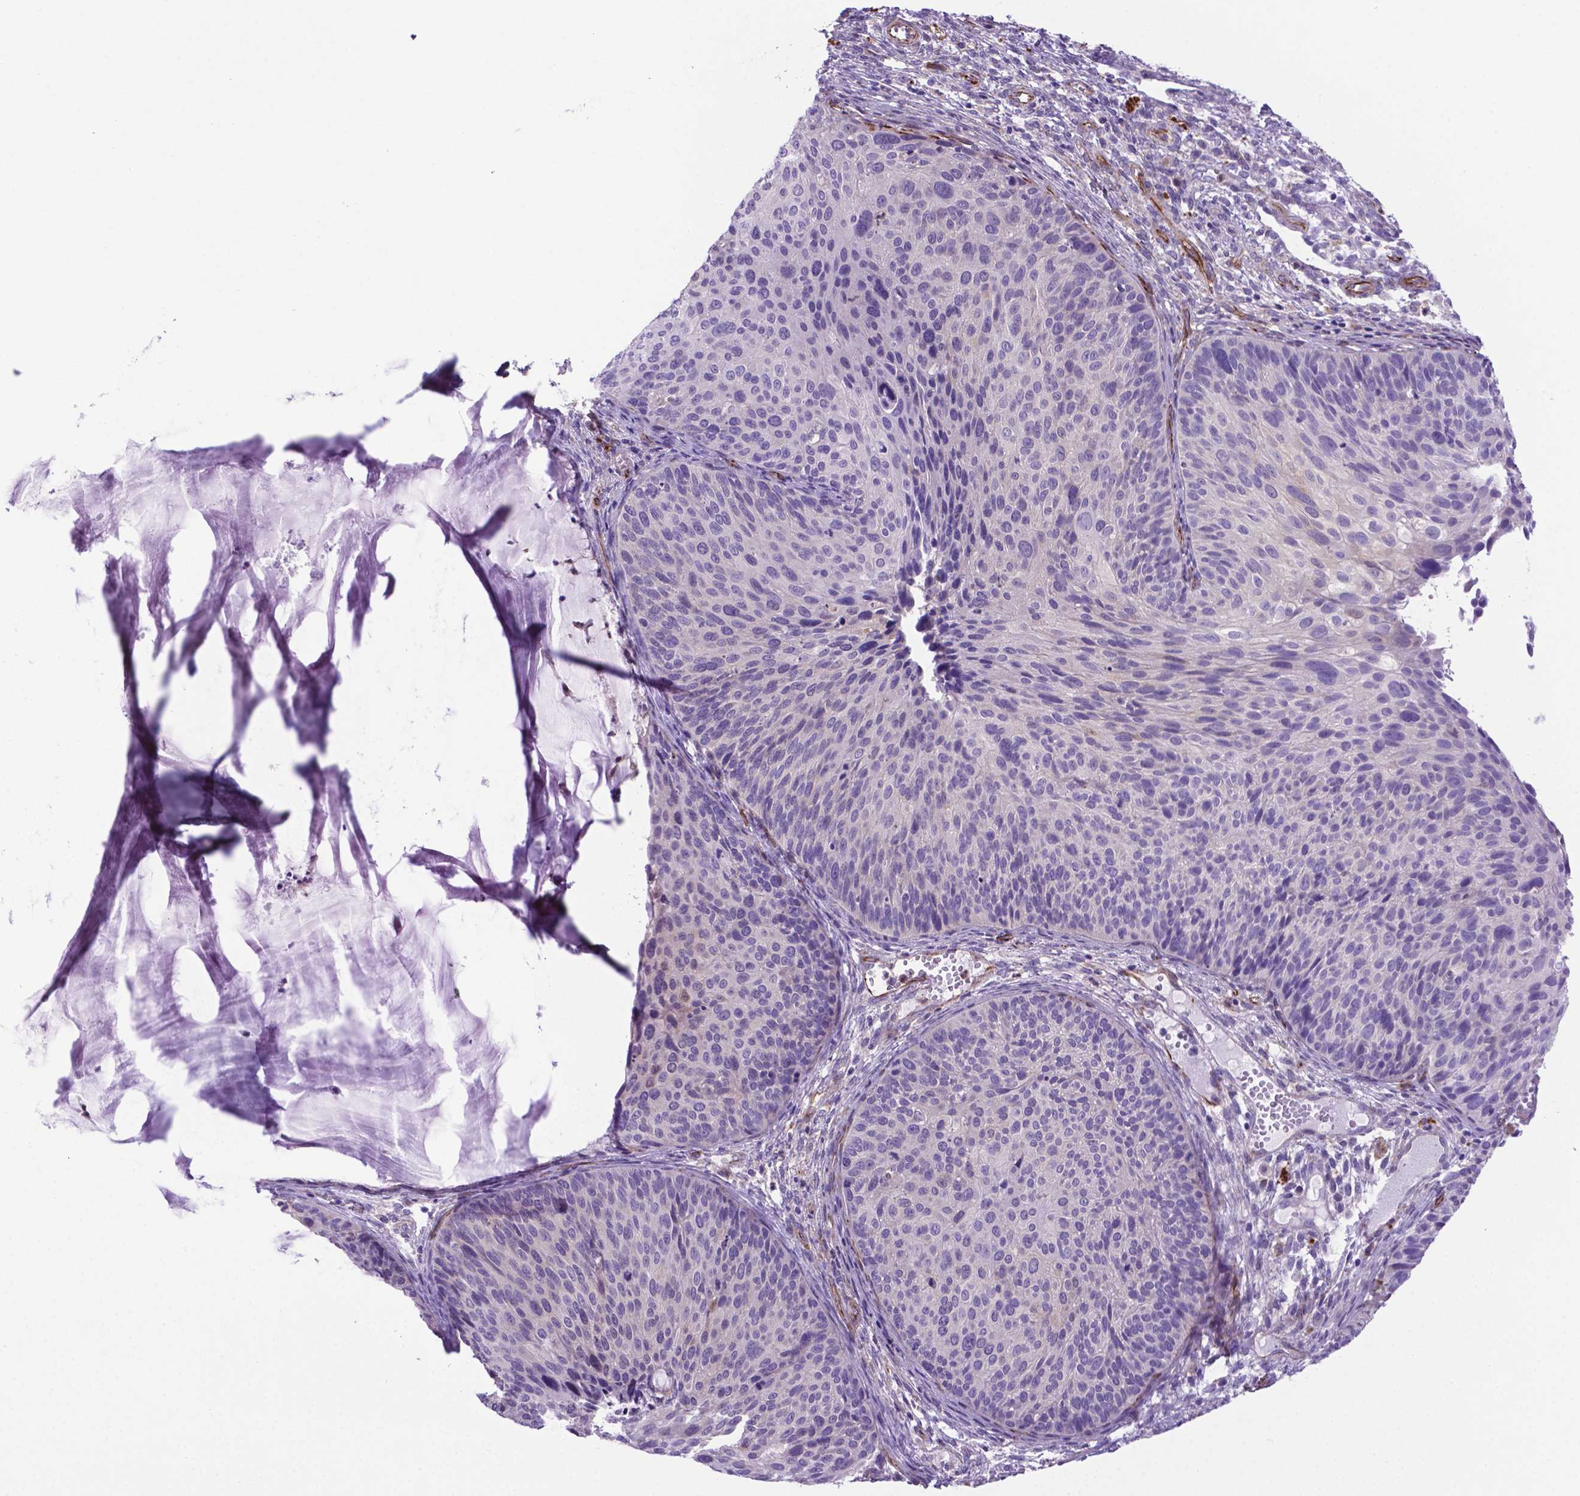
{"staining": {"intensity": "weak", "quantity": "<25%", "location": "cytoplasmic/membranous"}, "tissue": "cervical cancer", "cell_type": "Tumor cells", "image_type": "cancer", "snomed": [{"axis": "morphology", "description": "Squamous cell carcinoma, NOS"}, {"axis": "topography", "description": "Cervix"}], "caption": "Protein analysis of cervical cancer (squamous cell carcinoma) displays no significant staining in tumor cells.", "gene": "LZTR1", "patient": {"sex": "female", "age": 36}}